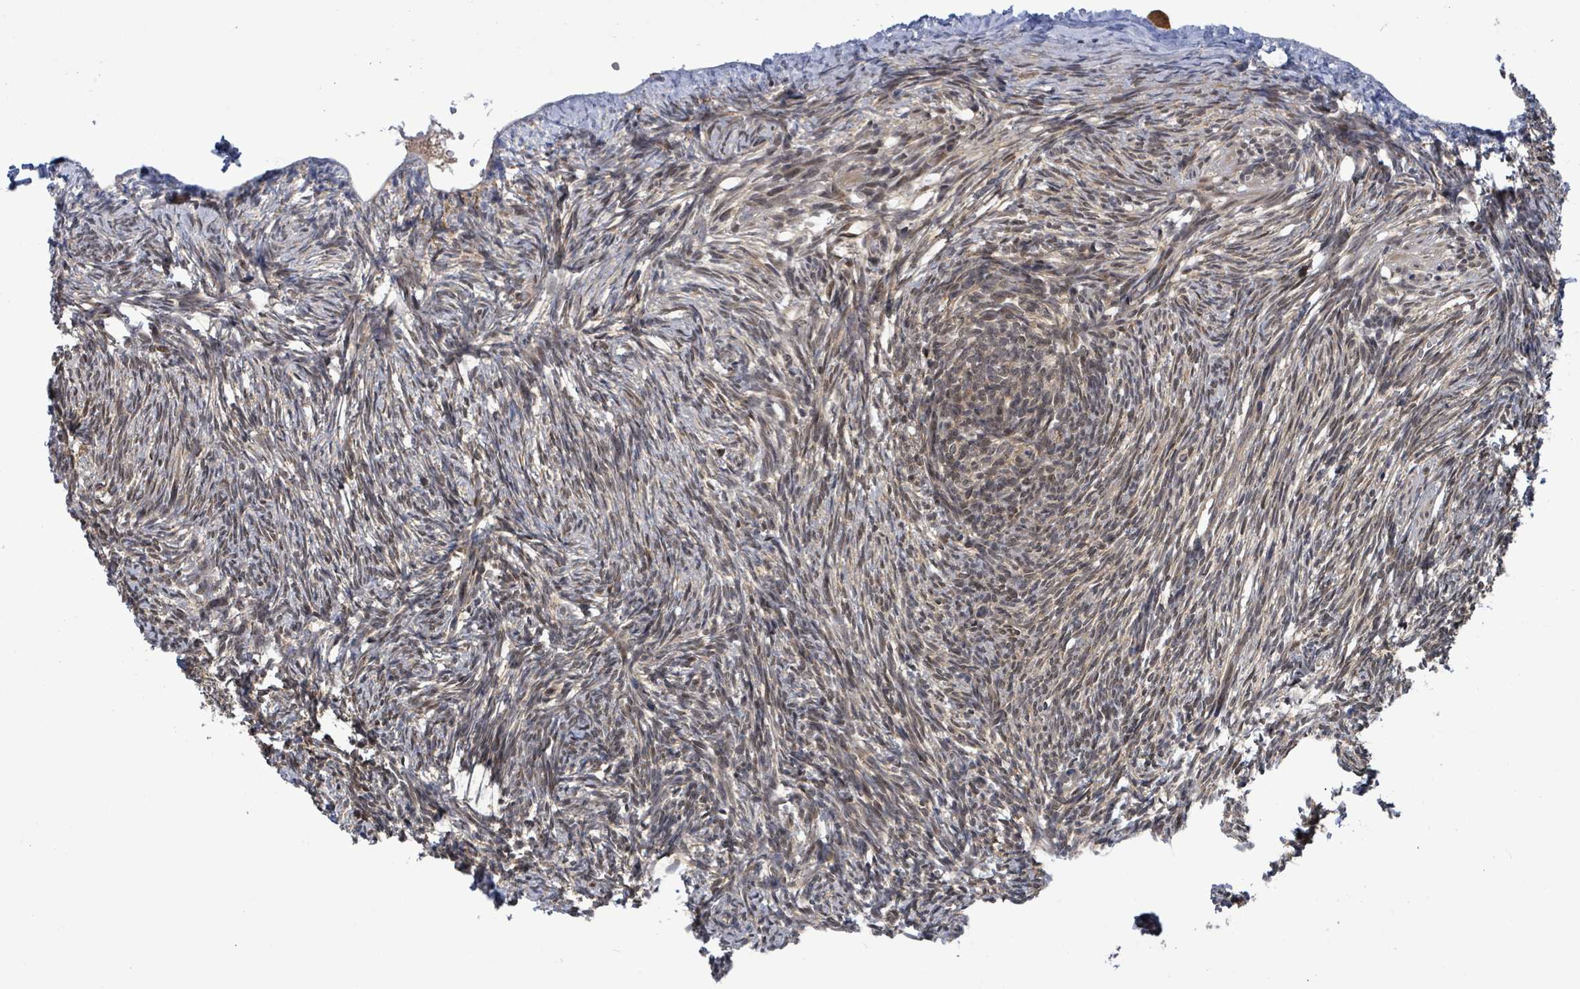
{"staining": {"intensity": "weak", "quantity": ">75%", "location": "cytoplasmic/membranous,nuclear"}, "tissue": "ovary", "cell_type": "Follicle cells", "image_type": "normal", "snomed": [{"axis": "morphology", "description": "Normal tissue, NOS"}, {"axis": "topography", "description": "Ovary"}], "caption": "Ovary stained with DAB immunohistochemistry demonstrates low levels of weak cytoplasmic/membranous,nuclear positivity in about >75% of follicle cells. The staining was performed using DAB (3,3'-diaminobenzidine) to visualize the protein expression in brown, while the nuclei were stained in blue with hematoxylin (Magnification: 20x).", "gene": "FBXO6", "patient": {"sex": "female", "age": 51}}